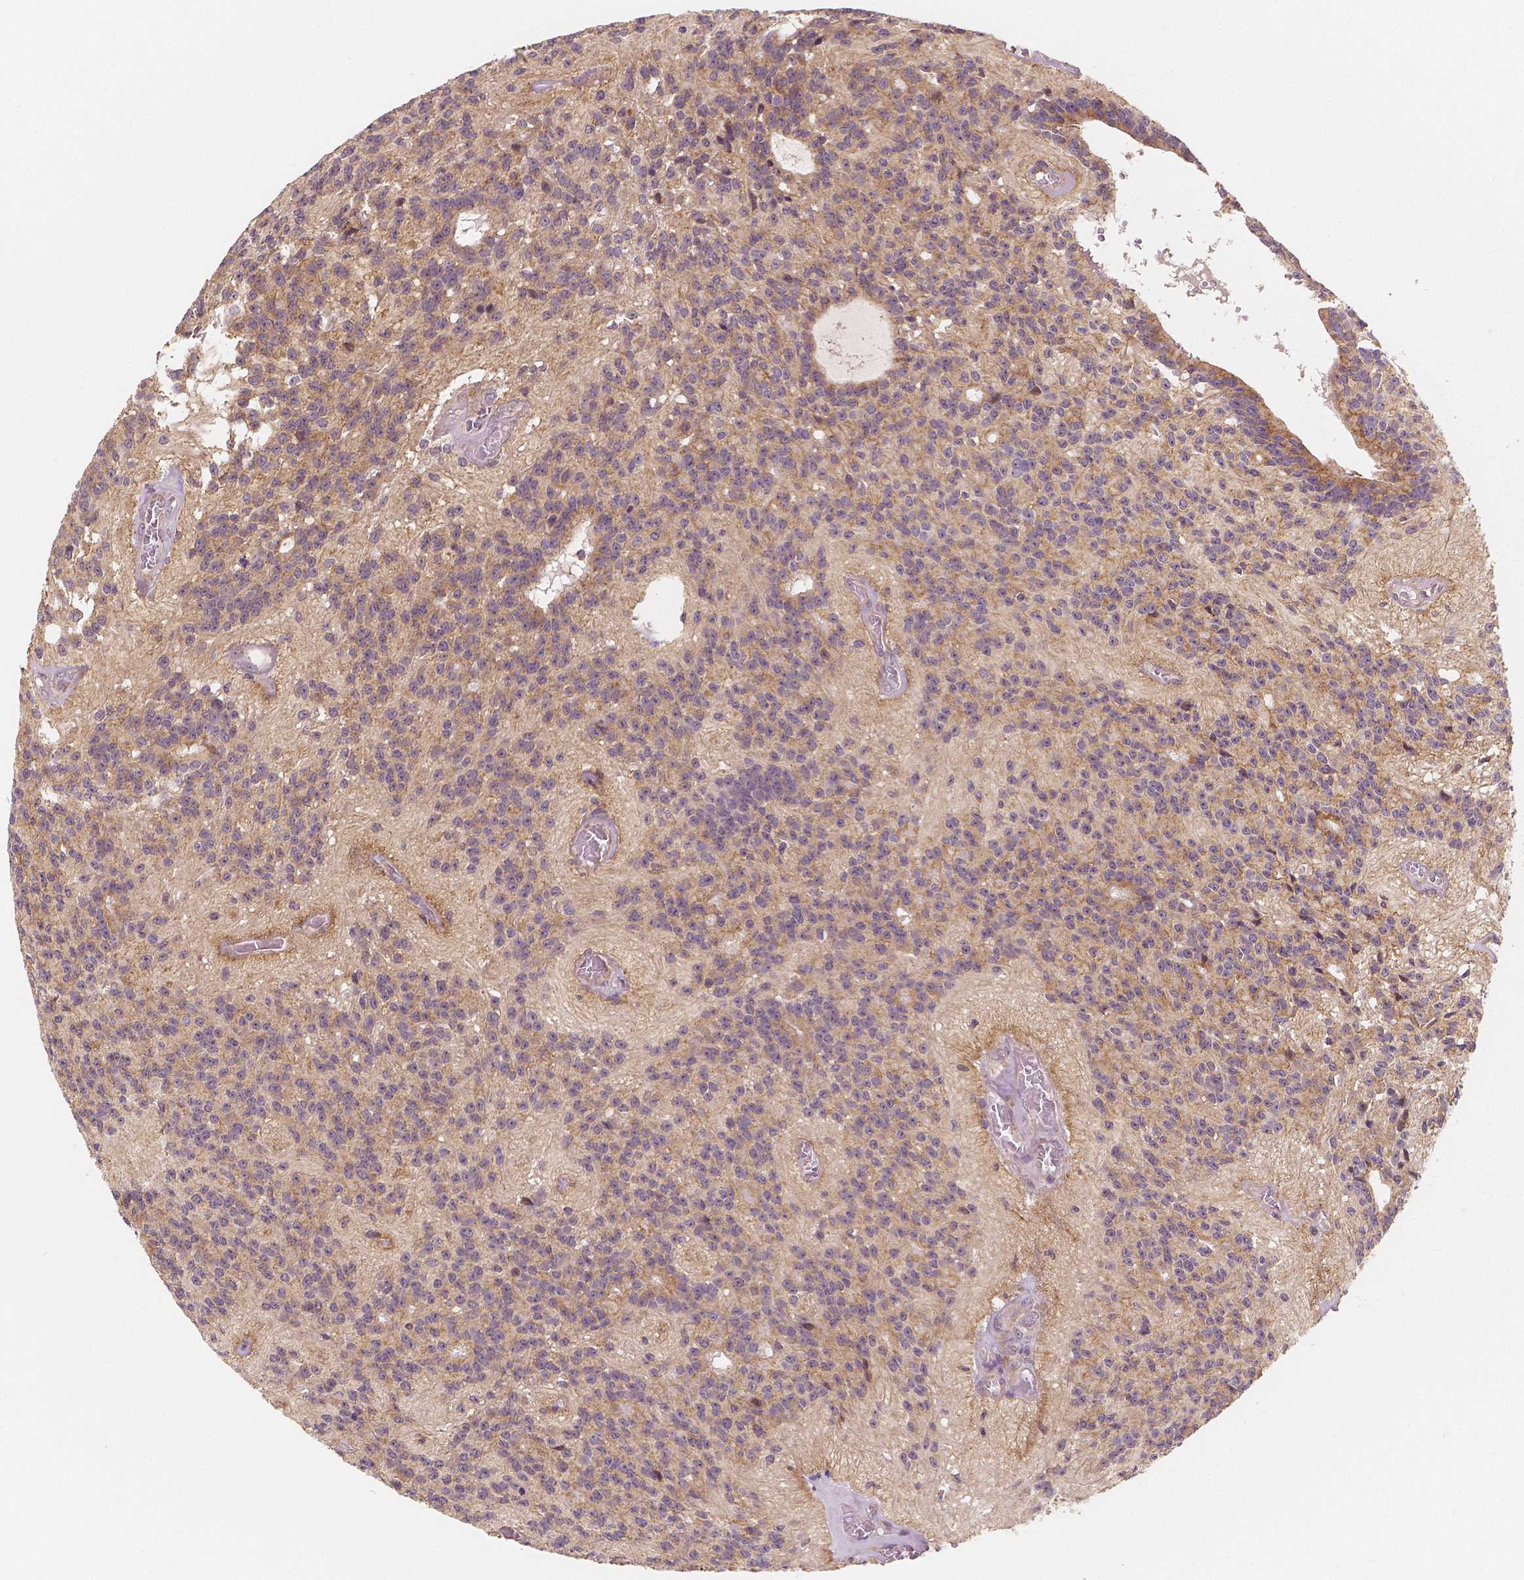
{"staining": {"intensity": "weak", "quantity": "<25%", "location": "cytoplasmic/membranous"}, "tissue": "glioma", "cell_type": "Tumor cells", "image_type": "cancer", "snomed": [{"axis": "morphology", "description": "Glioma, malignant, Low grade"}, {"axis": "topography", "description": "Brain"}], "caption": "High power microscopy micrograph of an IHC image of glioma, revealing no significant staining in tumor cells. (IHC, brightfield microscopy, high magnification).", "gene": "SNX12", "patient": {"sex": "male", "age": 31}}